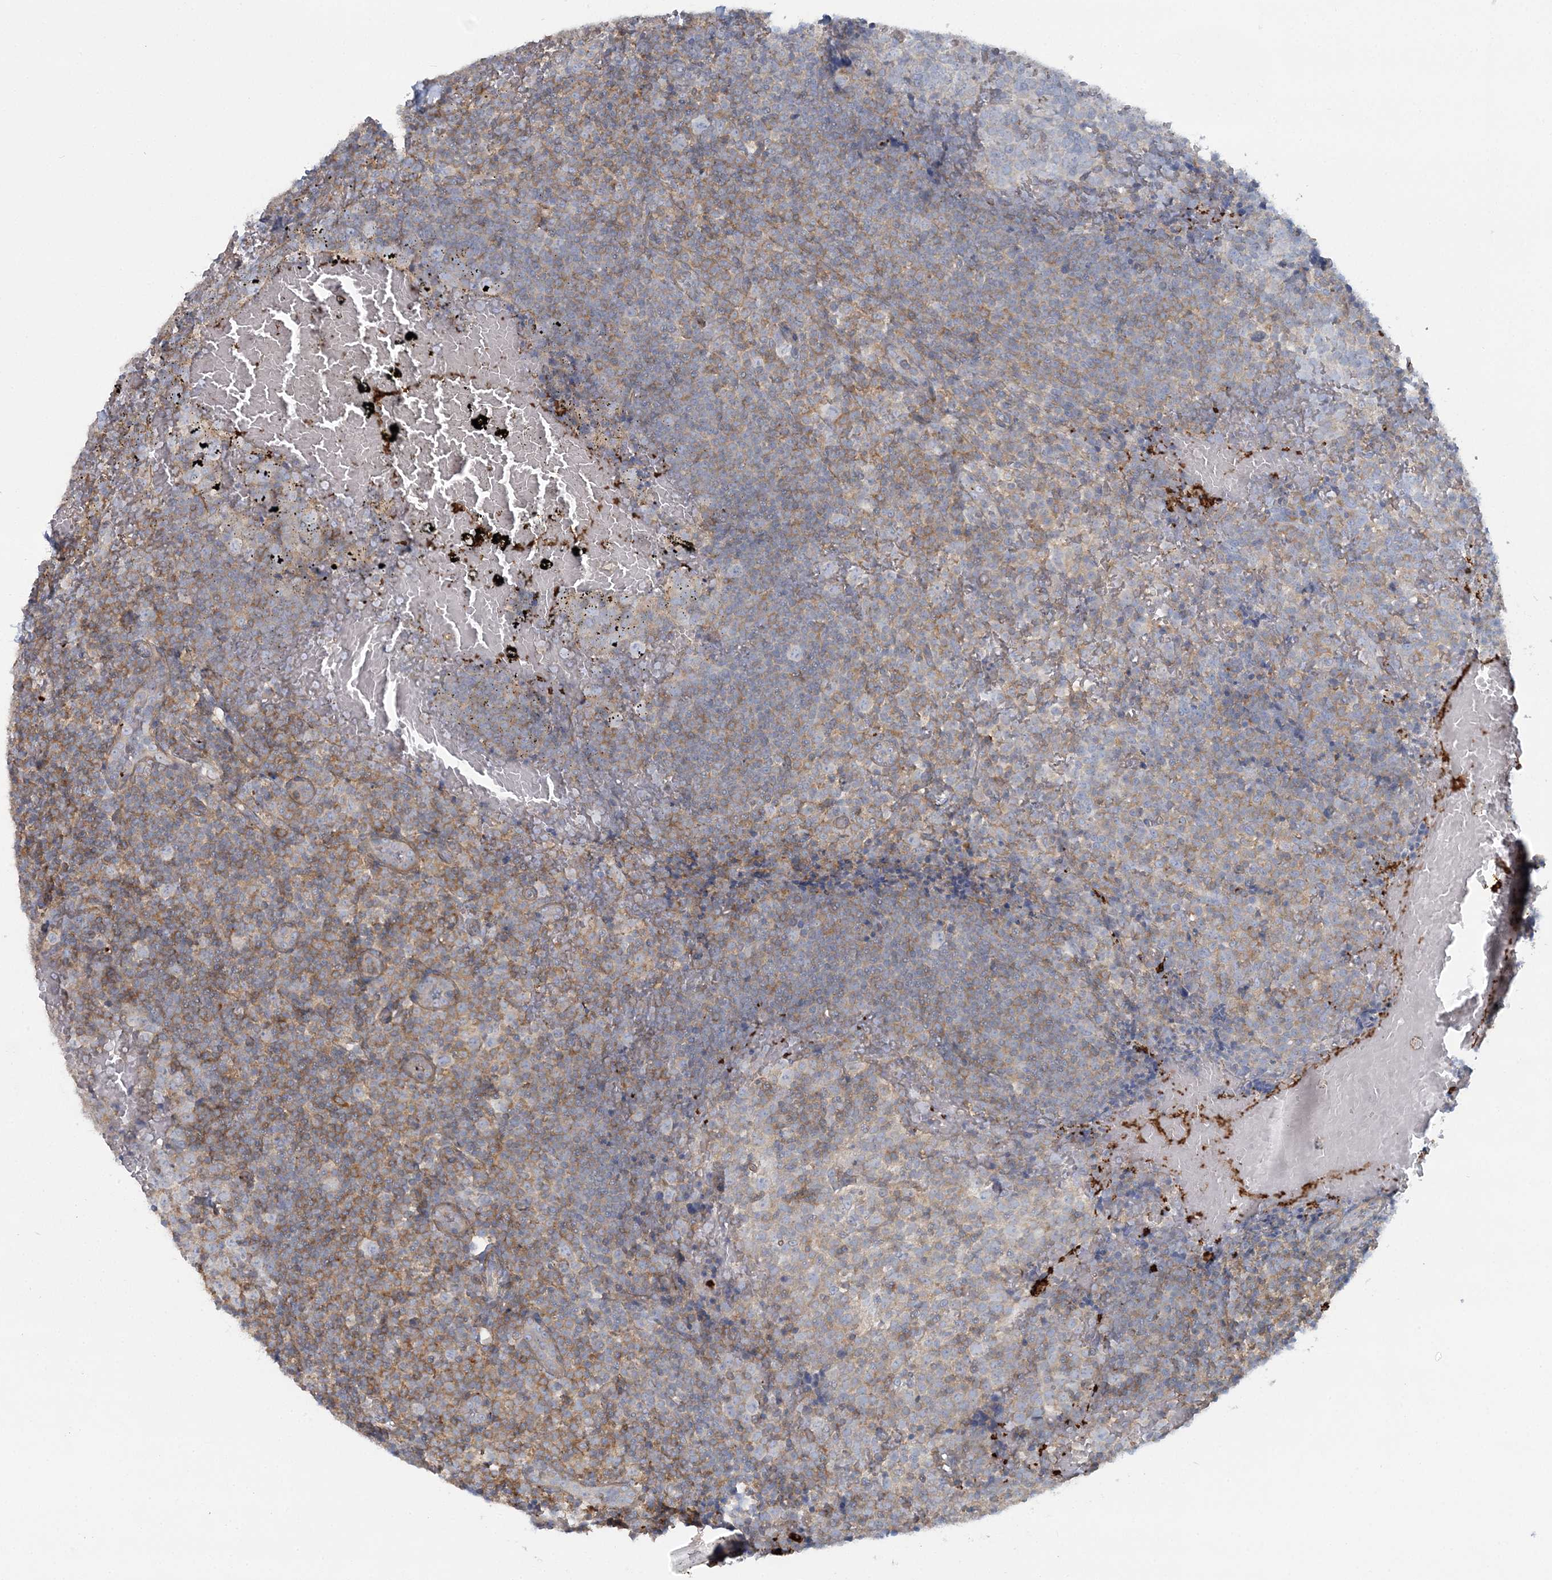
{"staining": {"intensity": "negative", "quantity": "none", "location": "none"}, "tissue": "tonsil", "cell_type": "Germinal center cells", "image_type": "normal", "snomed": [{"axis": "morphology", "description": "Normal tissue, NOS"}, {"axis": "topography", "description": "Tonsil"}], "caption": "Immunohistochemistry histopathology image of normal tonsil: human tonsil stained with DAB (3,3'-diaminobenzidine) shows no significant protein positivity in germinal center cells.", "gene": "CUEDC2", "patient": {"sex": "female", "age": 19}}